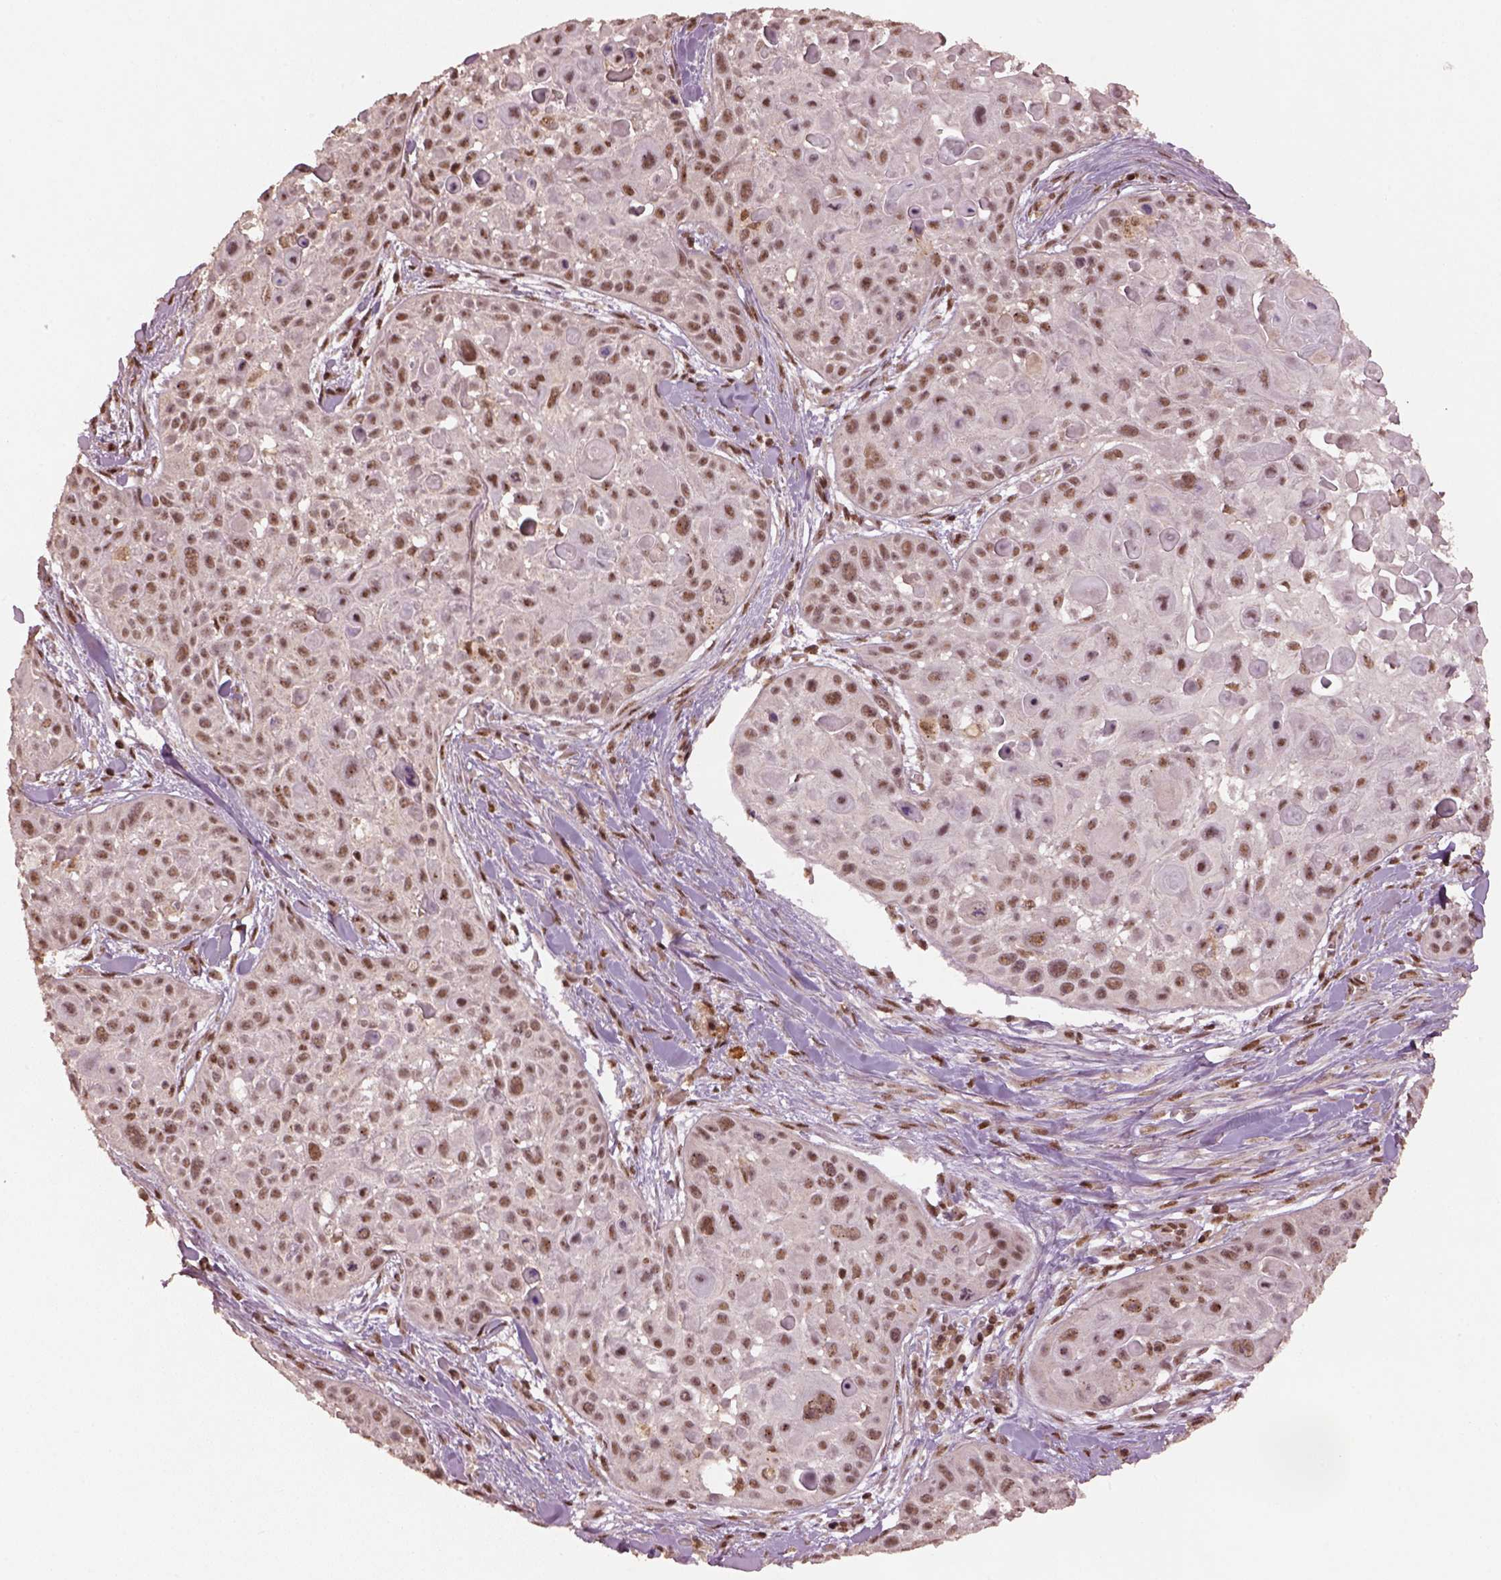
{"staining": {"intensity": "moderate", "quantity": ">75%", "location": "nuclear"}, "tissue": "skin cancer", "cell_type": "Tumor cells", "image_type": "cancer", "snomed": [{"axis": "morphology", "description": "Squamous cell carcinoma, NOS"}, {"axis": "topography", "description": "Skin"}, {"axis": "topography", "description": "Anal"}], "caption": "Protein analysis of skin squamous cell carcinoma tissue exhibits moderate nuclear staining in about >75% of tumor cells. (IHC, brightfield microscopy, high magnification).", "gene": "BRD9", "patient": {"sex": "female", "age": 75}}